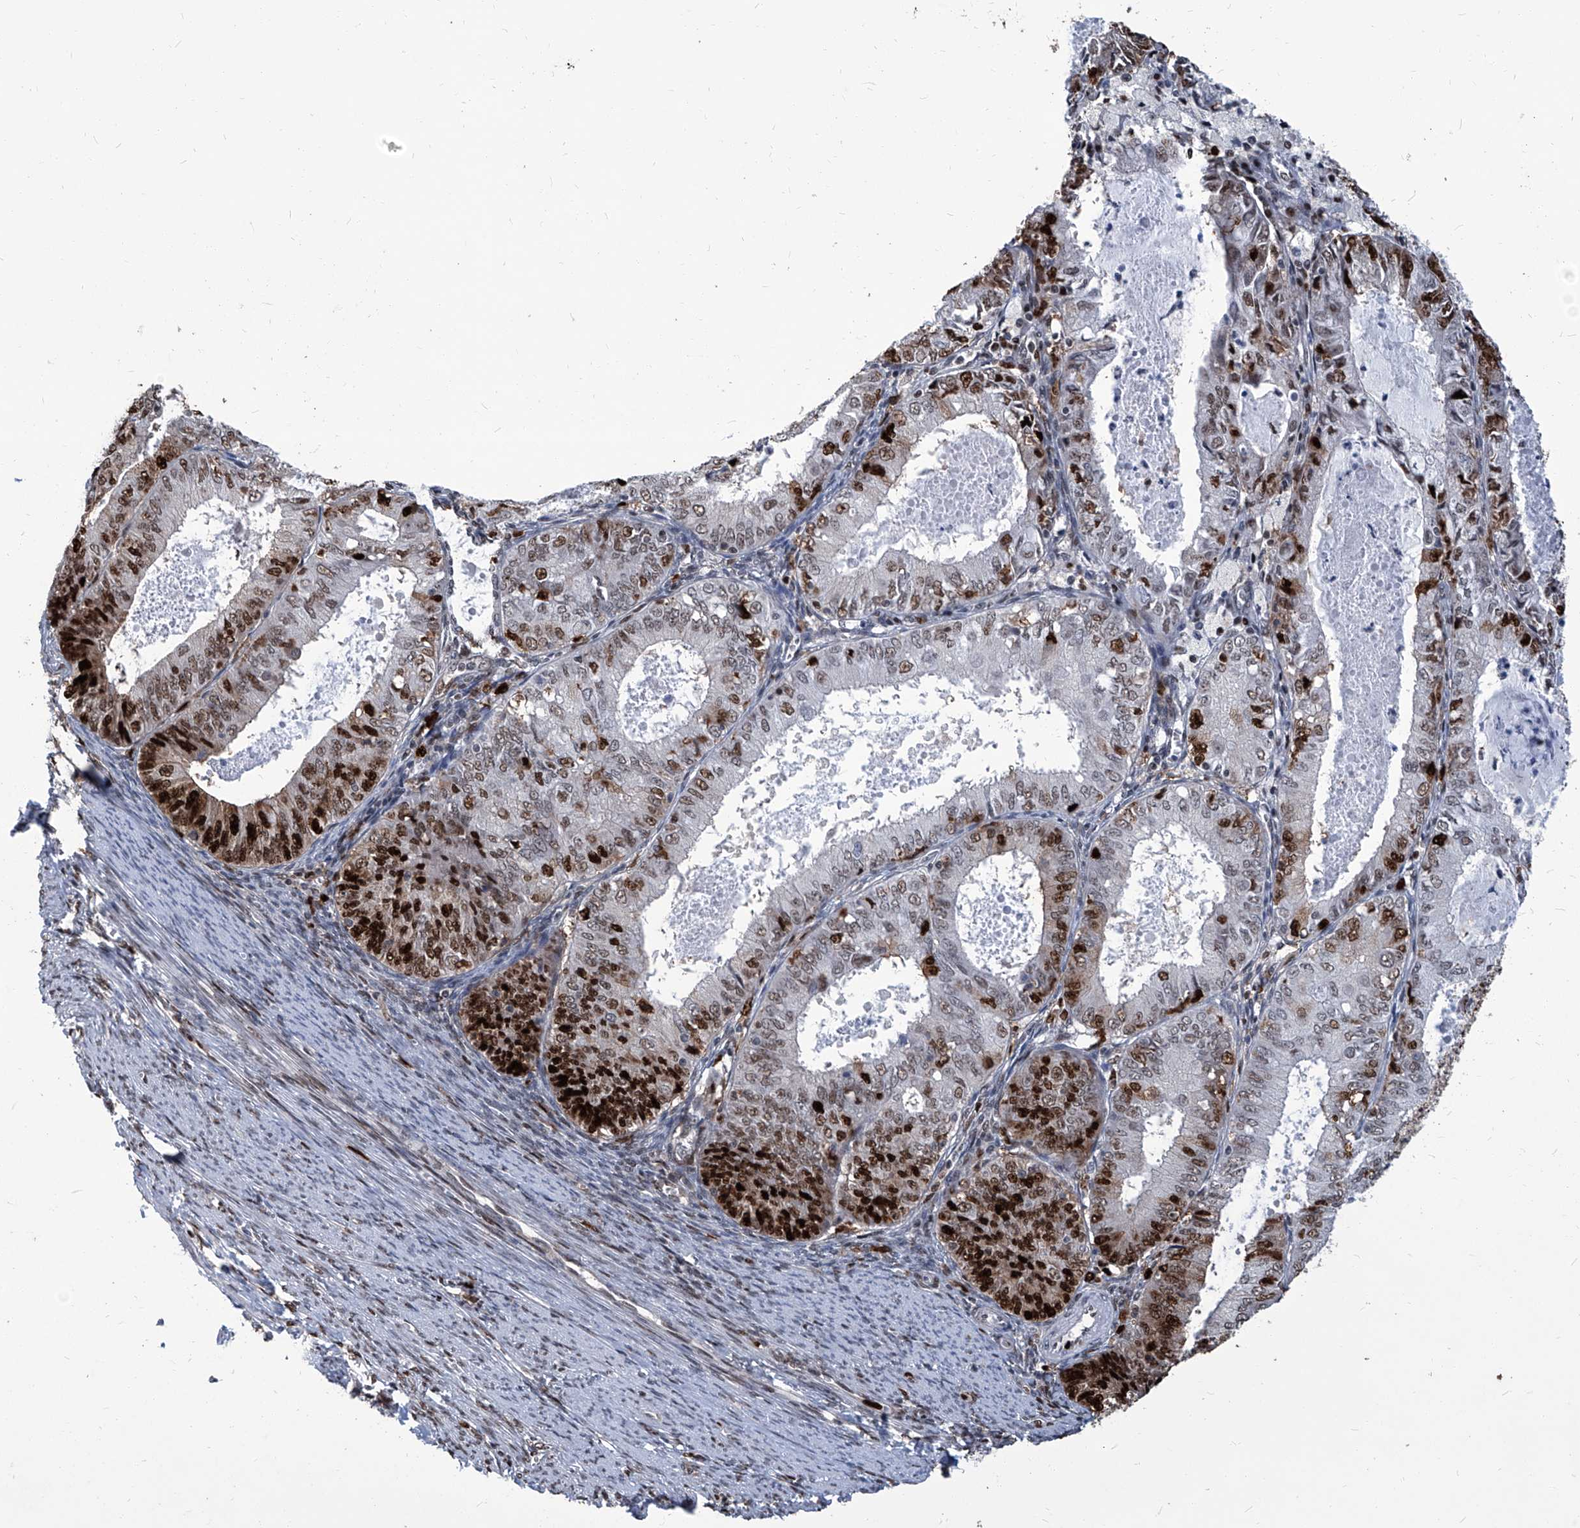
{"staining": {"intensity": "strong", "quantity": "25%-75%", "location": "cytoplasmic/membranous,nuclear"}, "tissue": "endometrial cancer", "cell_type": "Tumor cells", "image_type": "cancer", "snomed": [{"axis": "morphology", "description": "Adenocarcinoma, NOS"}, {"axis": "topography", "description": "Endometrium"}], "caption": "Immunohistochemistry (IHC) of endometrial cancer (adenocarcinoma) shows high levels of strong cytoplasmic/membranous and nuclear staining in approximately 25%-75% of tumor cells.", "gene": "PCNA", "patient": {"sex": "female", "age": 57}}